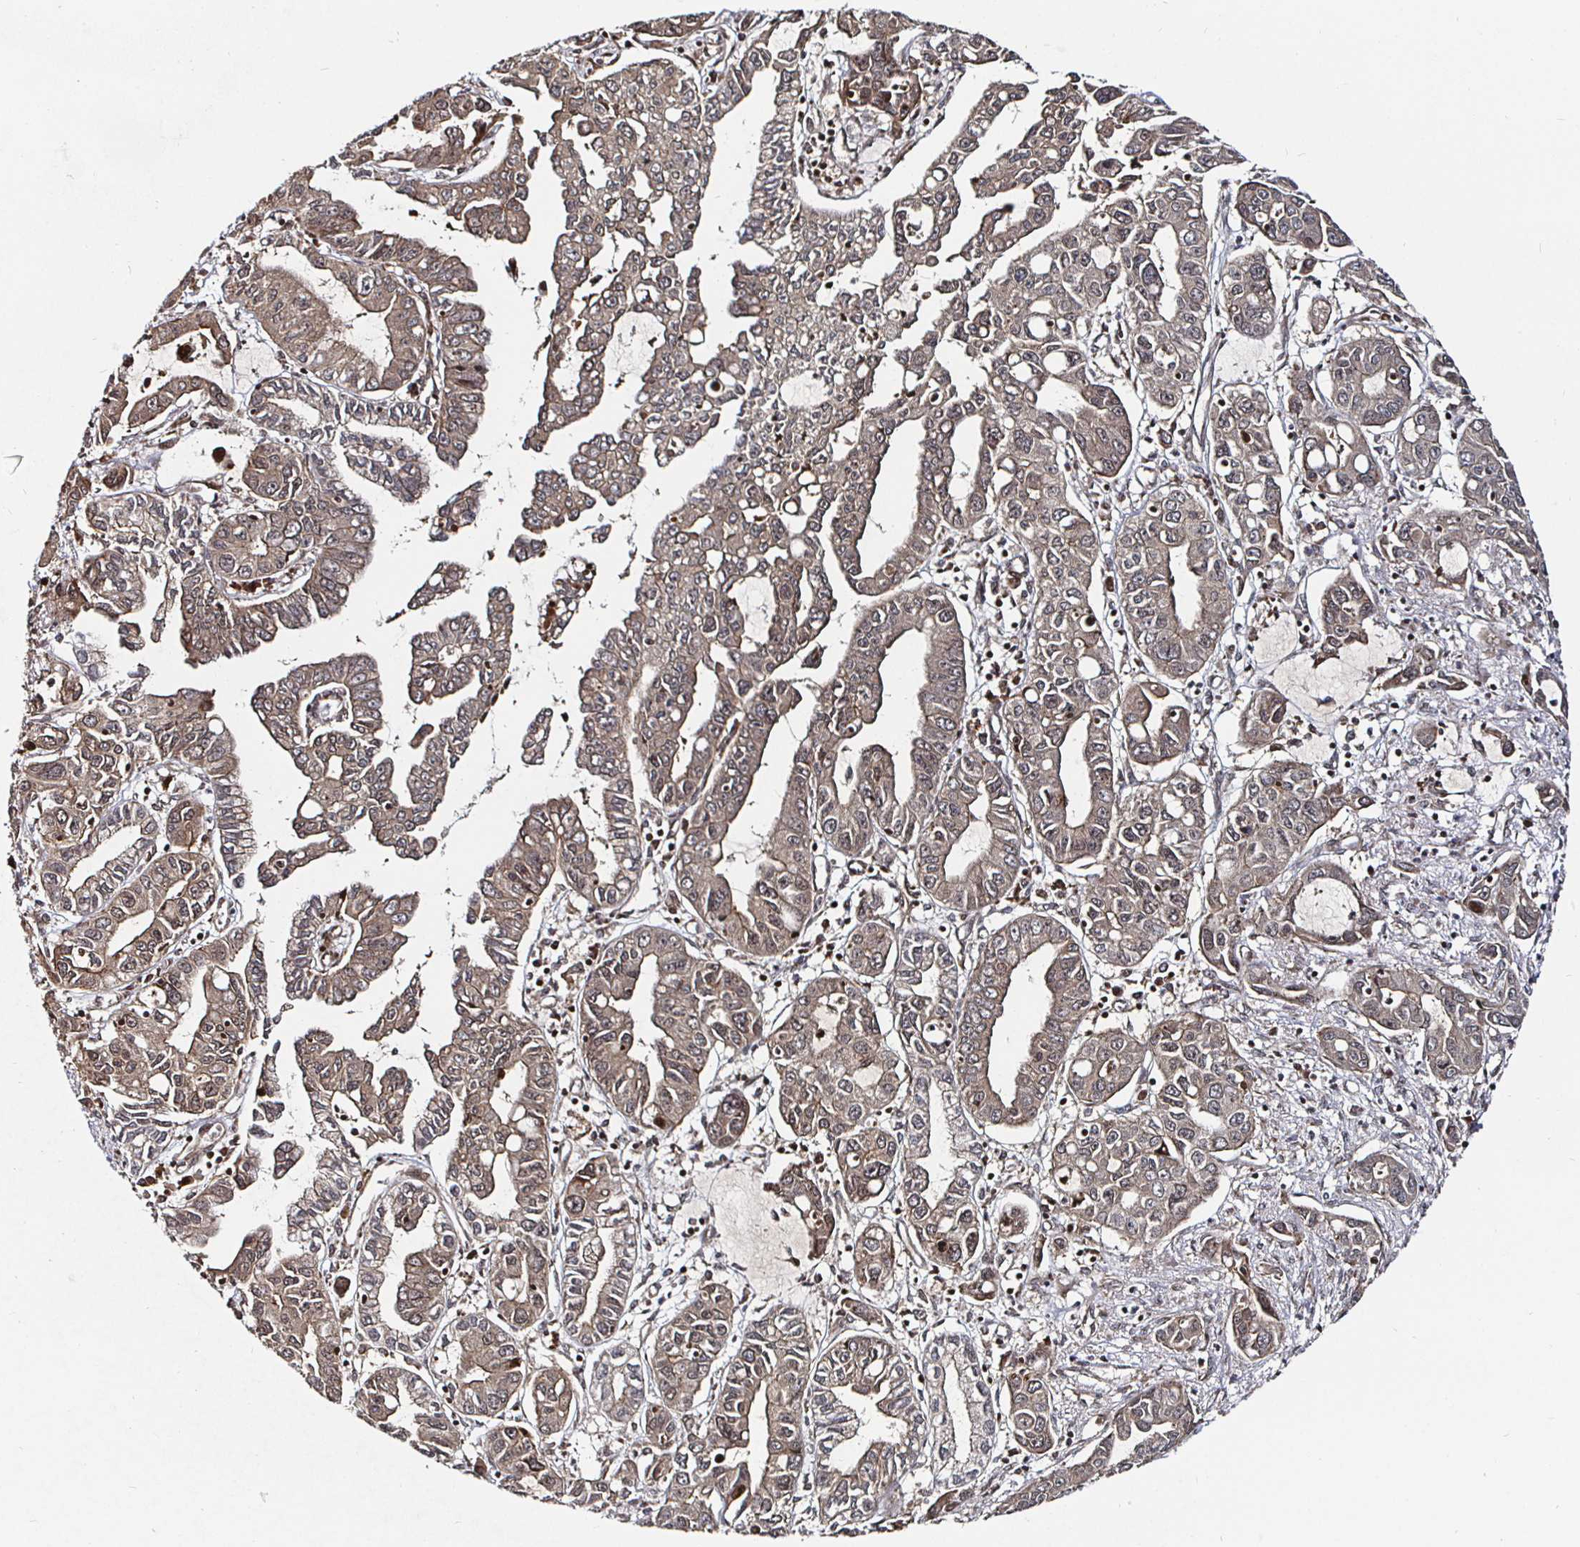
{"staining": {"intensity": "moderate", "quantity": ">75%", "location": "cytoplasmic/membranous"}, "tissue": "liver cancer", "cell_type": "Tumor cells", "image_type": "cancer", "snomed": [{"axis": "morphology", "description": "Cholangiocarcinoma"}, {"axis": "topography", "description": "Liver"}], "caption": "Liver cancer (cholangiocarcinoma) stained with a protein marker displays moderate staining in tumor cells.", "gene": "TBKBP1", "patient": {"sex": "male", "age": 58}}